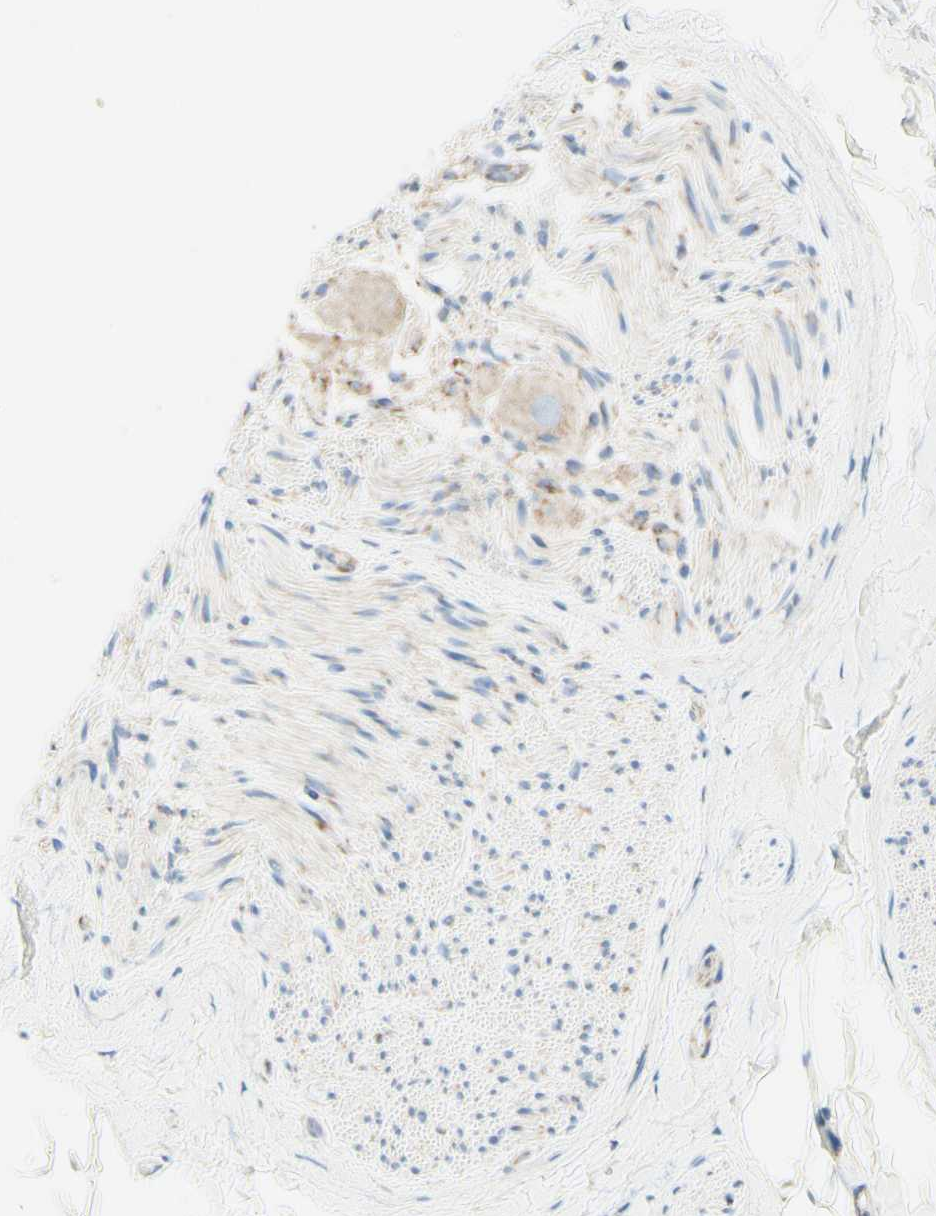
{"staining": {"intensity": "negative", "quantity": "none", "location": "none"}, "tissue": "adipose tissue", "cell_type": "Adipocytes", "image_type": "normal", "snomed": [{"axis": "morphology", "description": "Normal tissue, NOS"}, {"axis": "topography", "description": "Peripheral nerve tissue"}], "caption": "This is an IHC micrograph of benign human adipose tissue. There is no expression in adipocytes.", "gene": "ARMC10", "patient": {"sex": "male", "age": 70}}